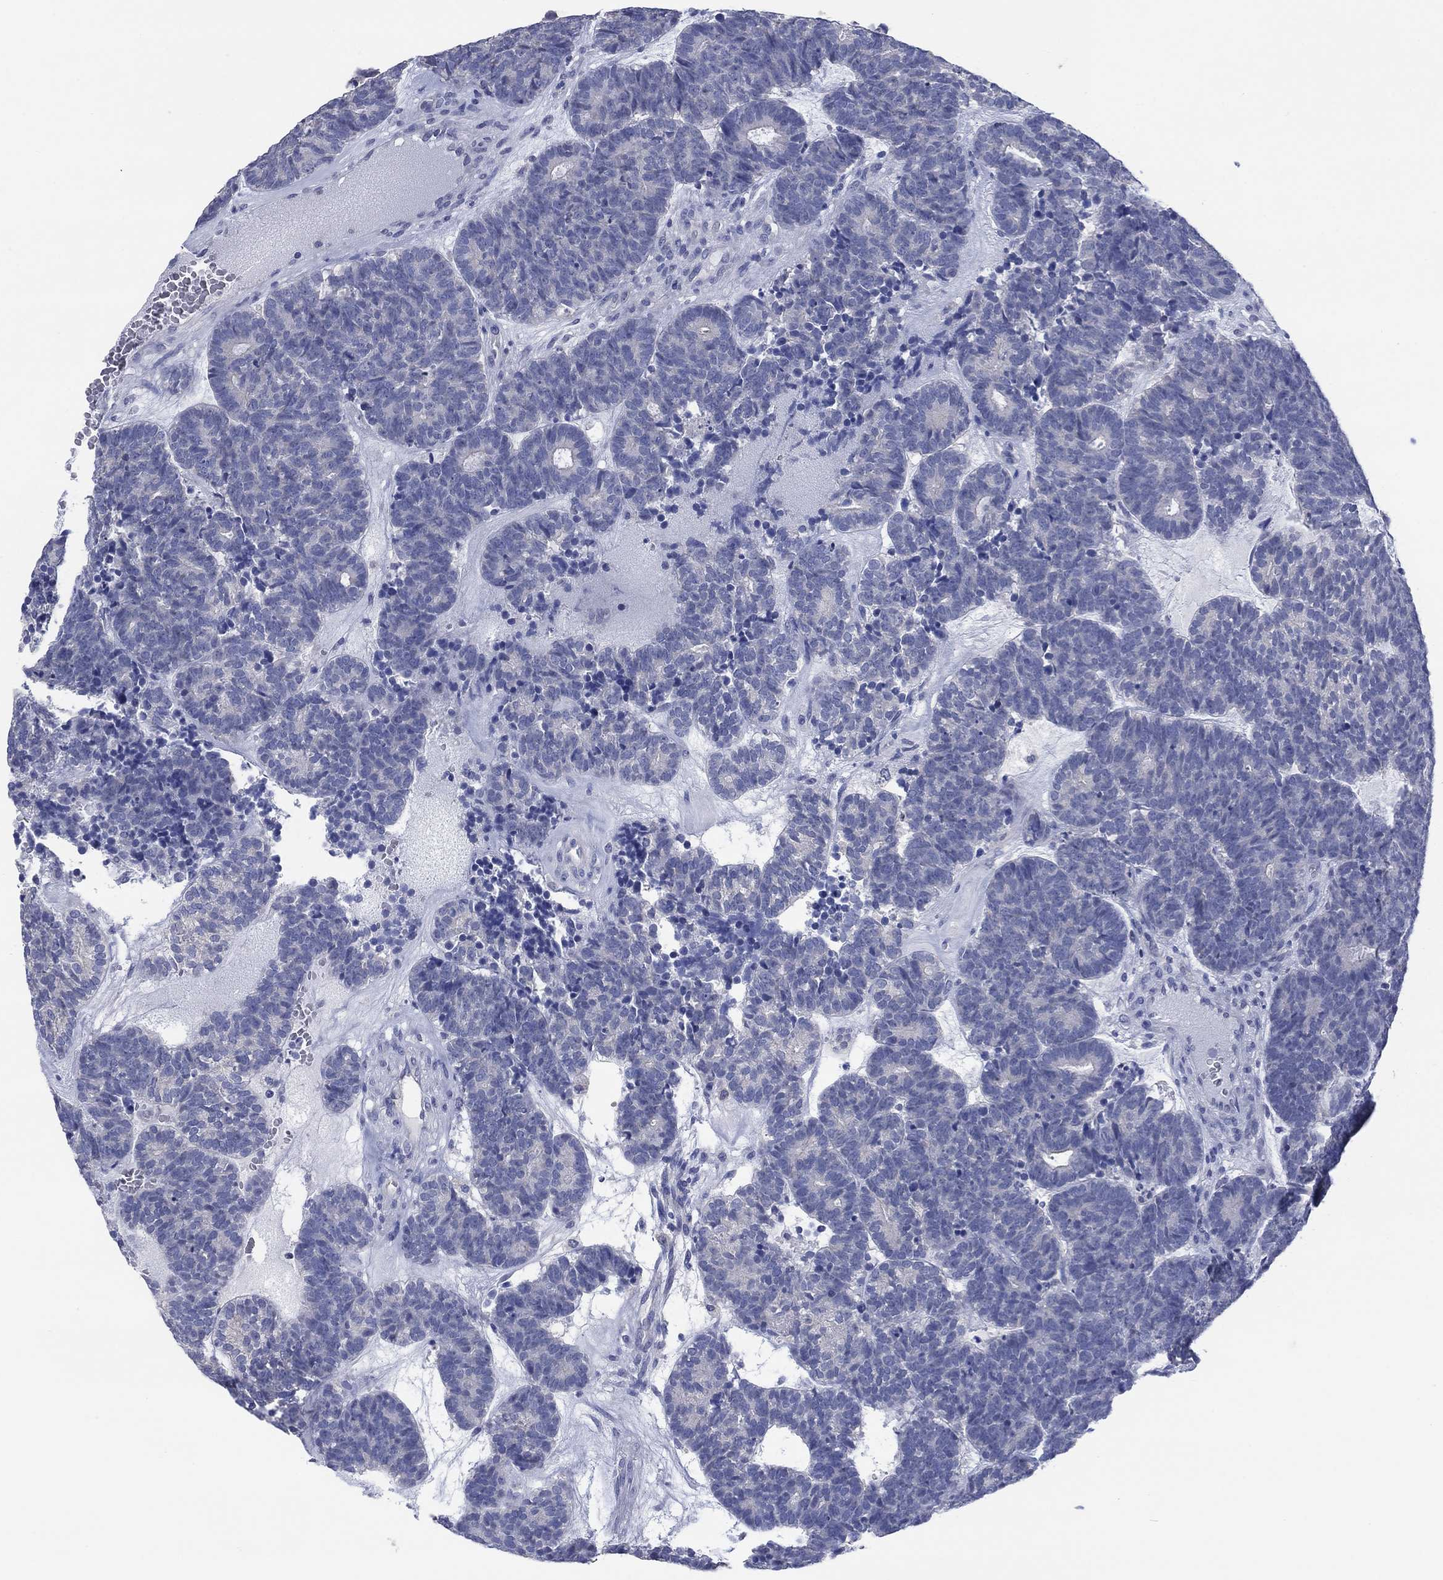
{"staining": {"intensity": "negative", "quantity": "none", "location": "none"}, "tissue": "head and neck cancer", "cell_type": "Tumor cells", "image_type": "cancer", "snomed": [{"axis": "morphology", "description": "Adenocarcinoma, NOS"}, {"axis": "topography", "description": "Head-Neck"}], "caption": "Immunohistochemistry photomicrograph of neoplastic tissue: head and neck cancer stained with DAB (3,3'-diaminobenzidine) displays no significant protein staining in tumor cells.", "gene": "FER1L6", "patient": {"sex": "female", "age": 81}}